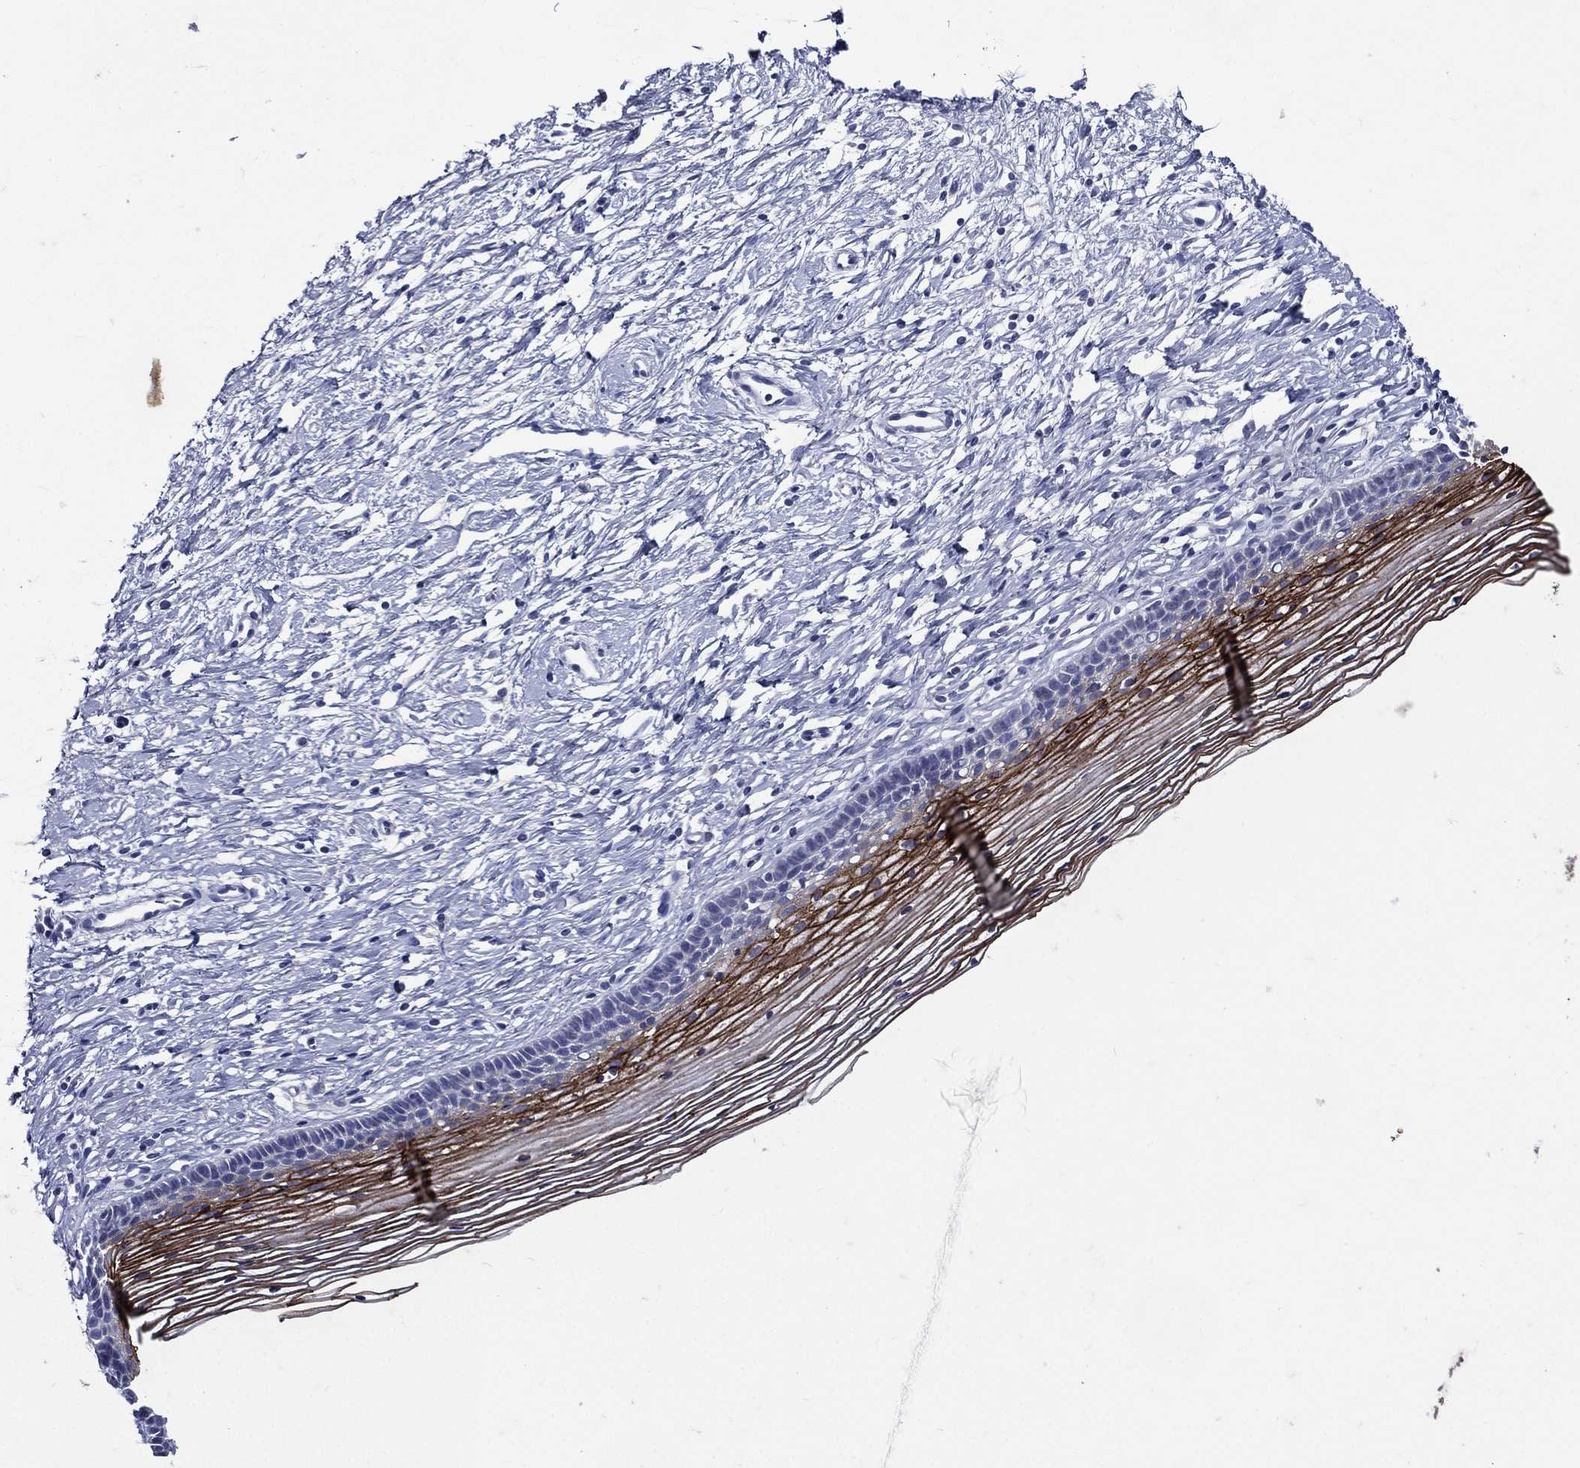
{"staining": {"intensity": "negative", "quantity": "none", "location": "none"}, "tissue": "cervix", "cell_type": "Glandular cells", "image_type": "normal", "snomed": [{"axis": "morphology", "description": "Normal tissue, NOS"}, {"axis": "topography", "description": "Cervix"}], "caption": "Histopathology image shows no significant protein positivity in glandular cells of unremarkable cervix. Brightfield microscopy of immunohistochemistry (IHC) stained with DAB (3,3'-diaminobenzidine) (brown) and hematoxylin (blue), captured at high magnification.", "gene": "TGM1", "patient": {"sex": "female", "age": 39}}